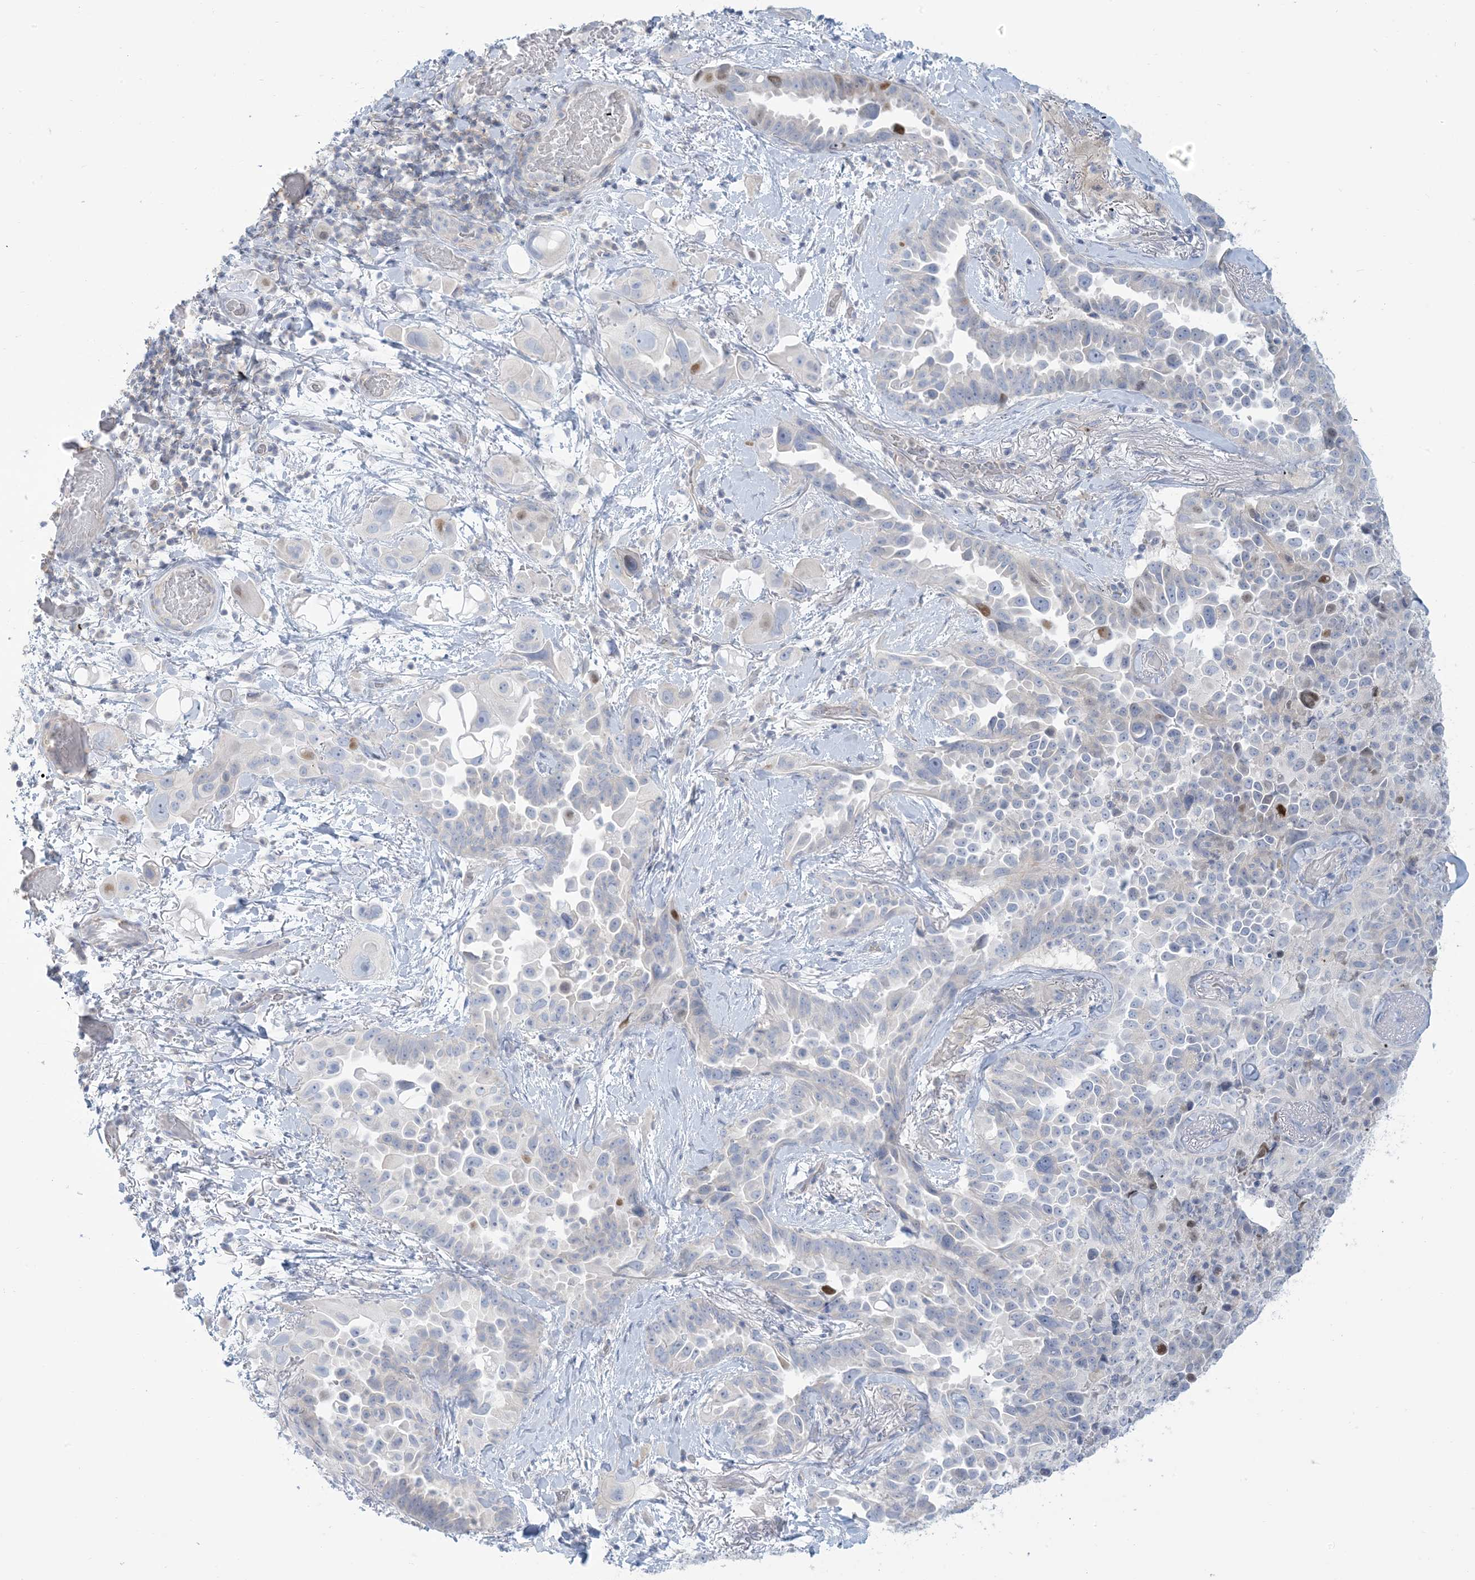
{"staining": {"intensity": "negative", "quantity": "none", "location": "none"}, "tissue": "lung cancer", "cell_type": "Tumor cells", "image_type": "cancer", "snomed": [{"axis": "morphology", "description": "Adenocarcinoma, NOS"}, {"axis": "topography", "description": "Lung"}], "caption": "DAB (3,3'-diaminobenzidine) immunohistochemical staining of lung adenocarcinoma displays no significant expression in tumor cells.", "gene": "MTHFD2L", "patient": {"sex": "female", "age": 67}}